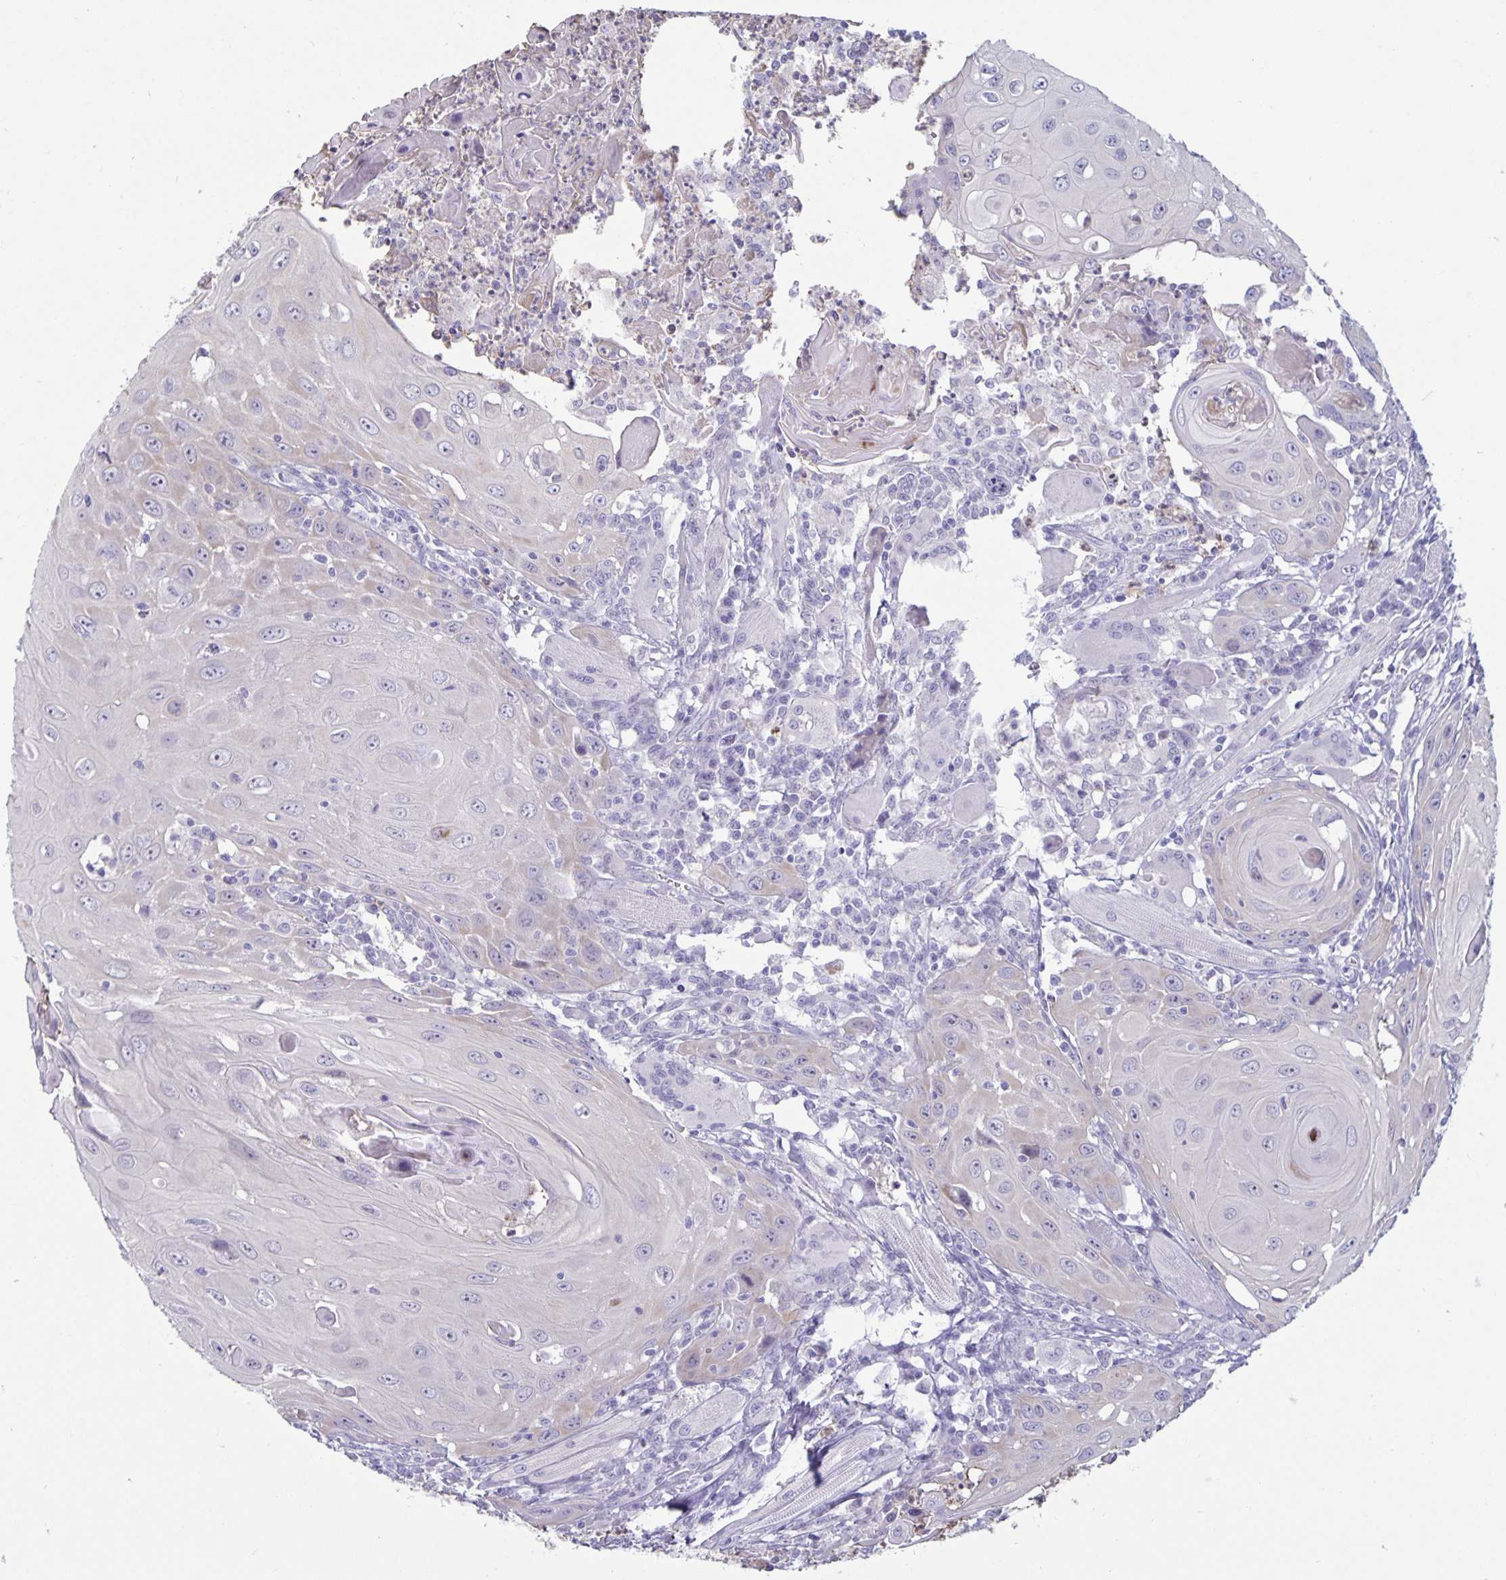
{"staining": {"intensity": "negative", "quantity": "none", "location": "none"}, "tissue": "head and neck cancer", "cell_type": "Tumor cells", "image_type": "cancer", "snomed": [{"axis": "morphology", "description": "Squamous cell carcinoma, NOS"}, {"axis": "topography", "description": "Head-Neck"}], "caption": "Squamous cell carcinoma (head and neck) stained for a protein using immunohistochemistry (IHC) shows no expression tumor cells.", "gene": "PLCB3", "patient": {"sex": "female", "age": 80}}